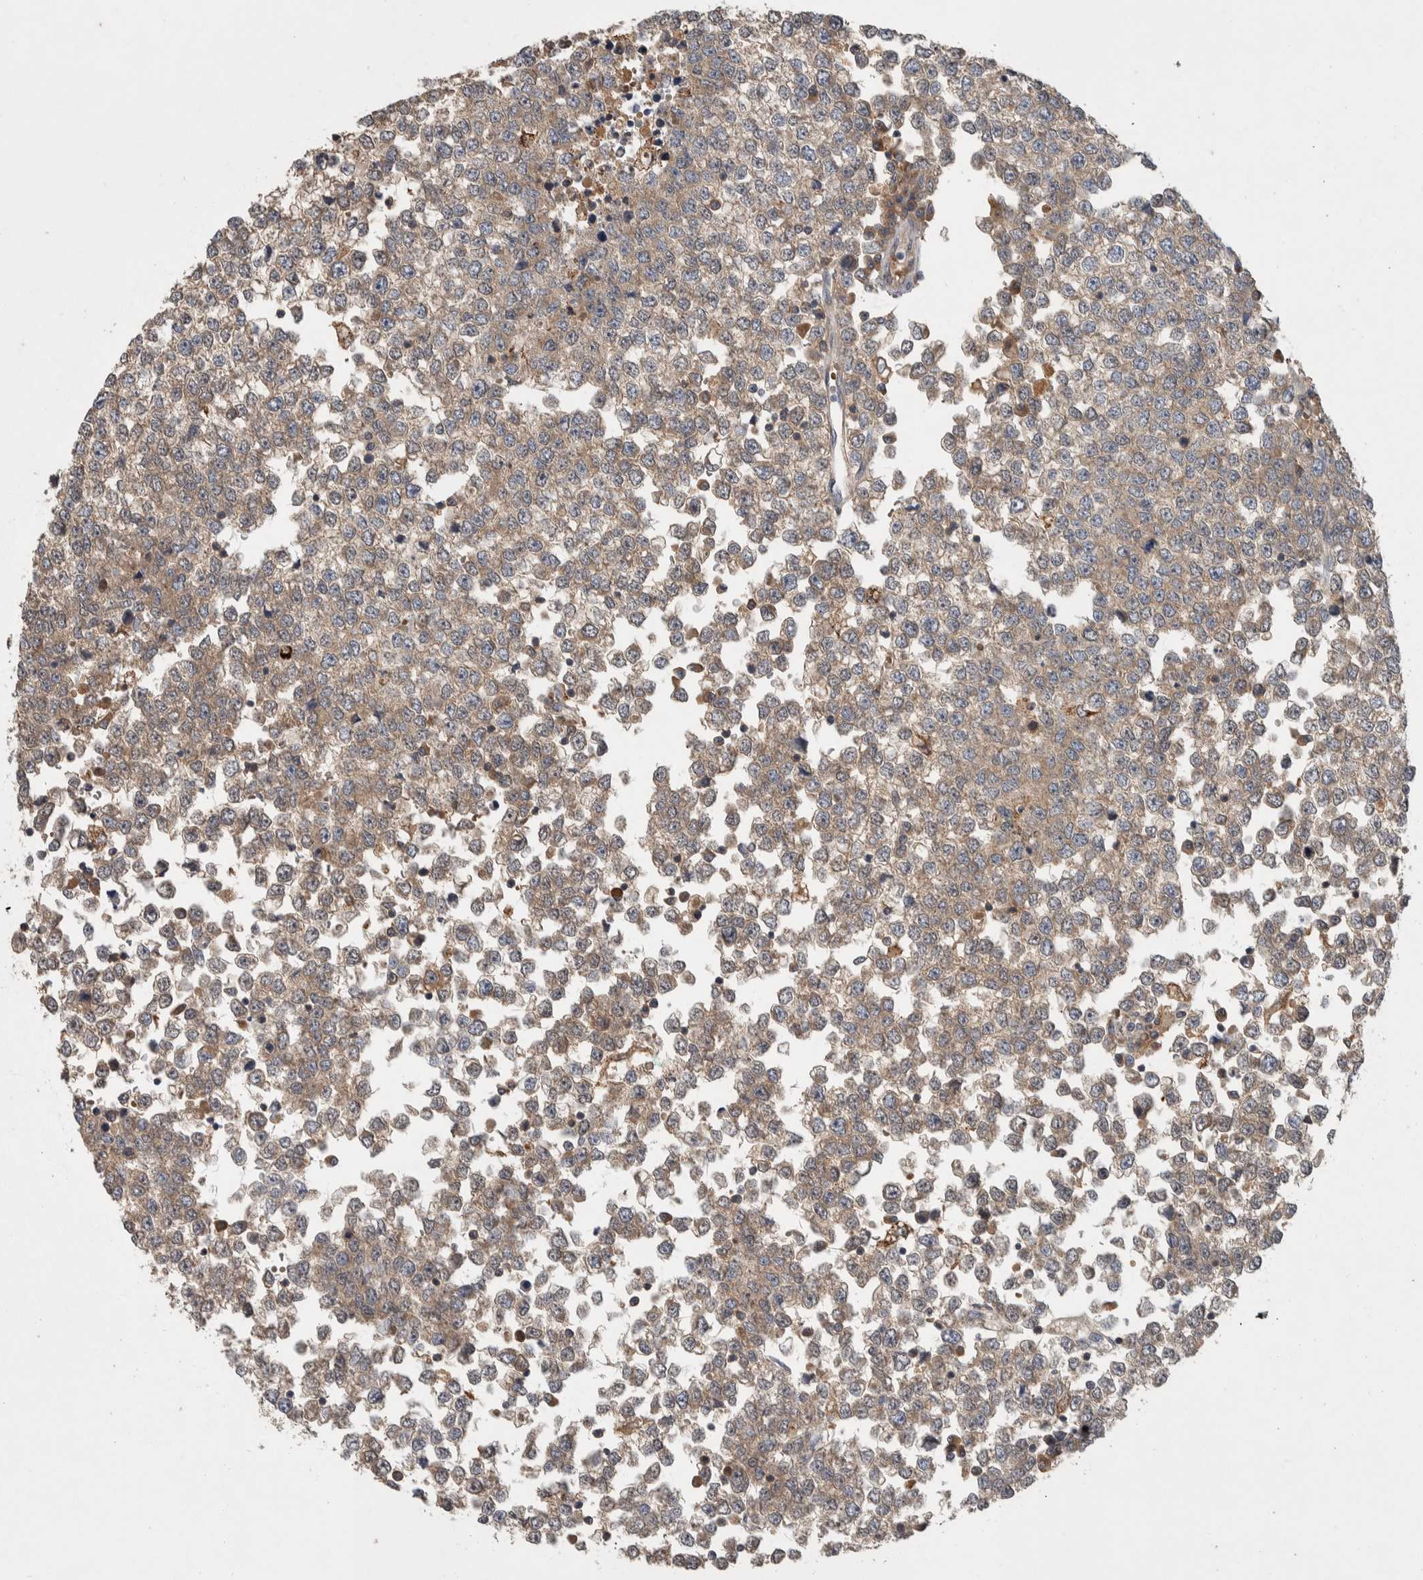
{"staining": {"intensity": "weak", "quantity": ">75%", "location": "cytoplasmic/membranous"}, "tissue": "testis cancer", "cell_type": "Tumor cells", "image_type": "cancer", "snomed": [{"axis": "morphology", "description": "Seminoma, NOS"}, {"axis": "topography", "description": "Testis"}], "caption": "Testis cancer (seminoma) was stained to show a protein in brown. There is low levels of weak cytoplasmic/membranous staining in about >75% of tumor cells.", "gene": "CHRM3", "patient": {"sex": "male", "age": 65}}